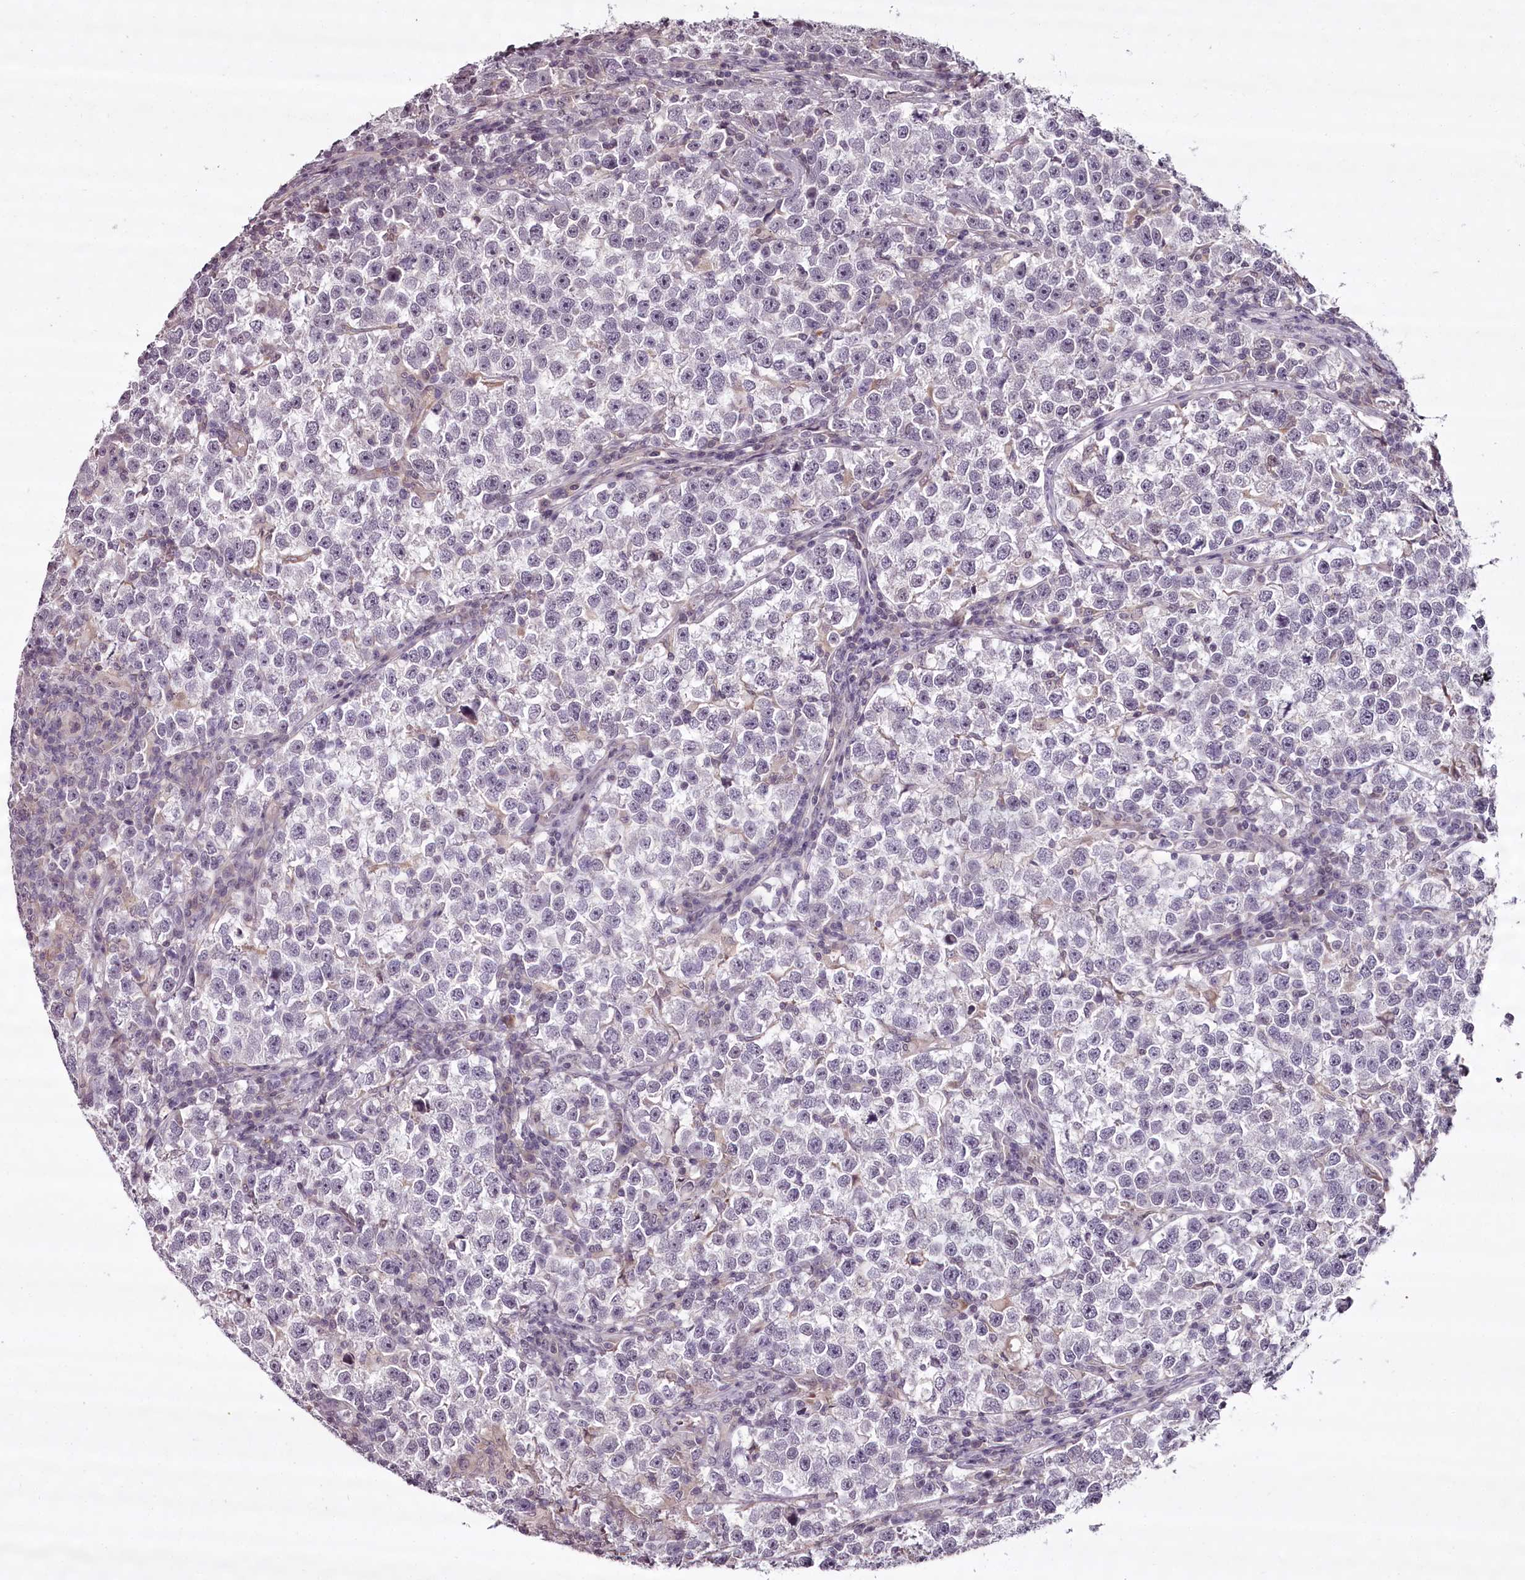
{"staining": {"intensity": "negative", "quantity": "none", "location": "none"}, "tissue": "testis cancer", "cell_type": "Tumor cells", "image_type": "cancer", "snomed": [{"axis": "morphology", "description": "Normal tissue, NOS"}, {"axis": "morphology", "description": "Seminoma, NOS"}, {"axis": "topography", "description": "Testis"}], "caption": "DAB immunohistochemical staining of human testis cancer (seminoma) exhibits no significant expression in tumor cells.", "gene": "CCDC92", "patient": {"sex": "male", "age": 43}}